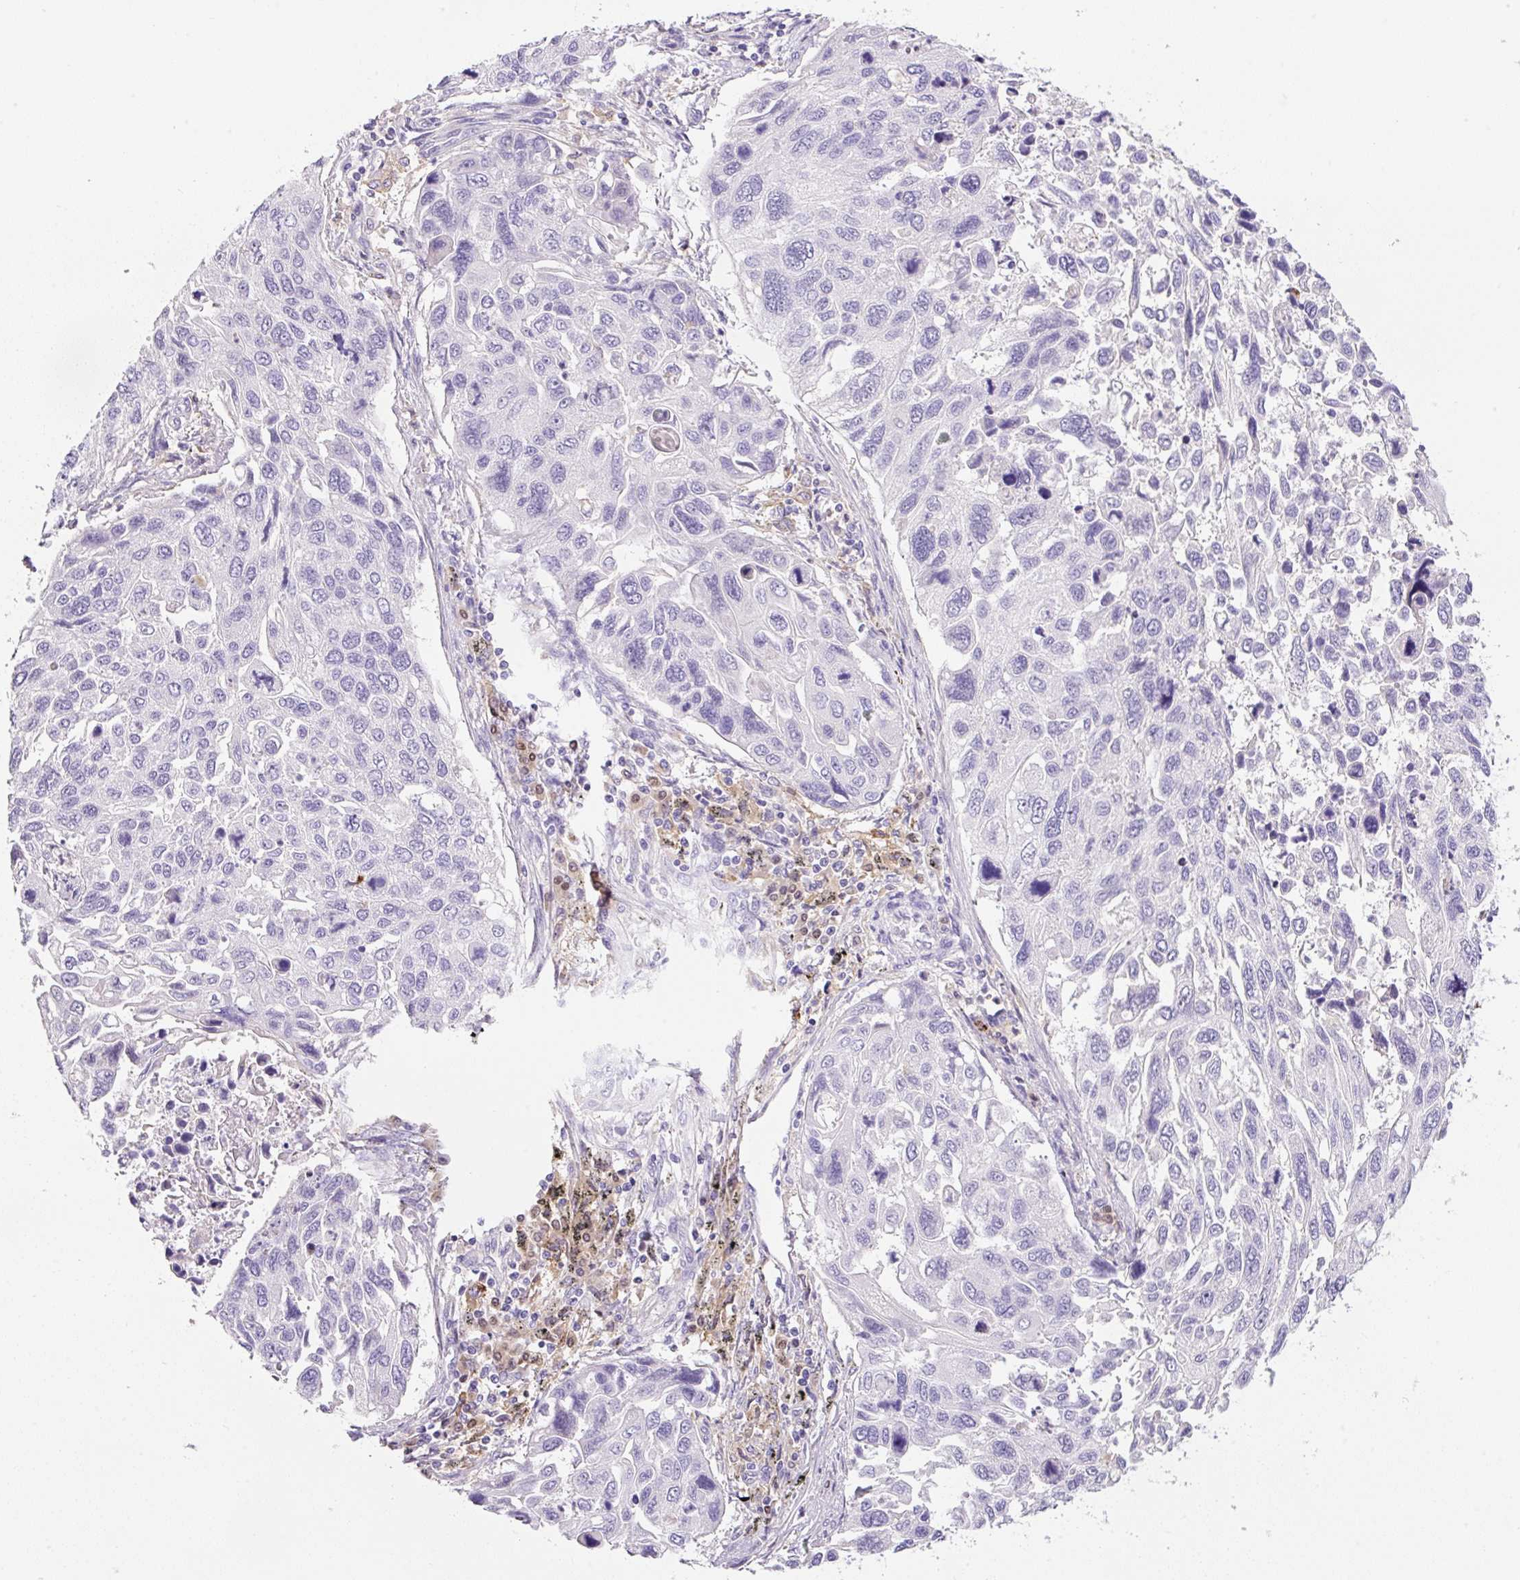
{"staining": {"intensity": "negative", "quantity": "none", "location": "none"}, "tissue": "lung cancer", "cell_type": "Tumor cells", "image_type": "cancer", "snomed": [{"axis": "morphology", "description": "Squamous cell carcinoma, NOS"}, {"axis": "topography", "description": "Lung"}], "caption": "A photomicrograph of lung cancer stained for a protein reveals no brown staining in tumor cells.", "gene": "TDRD15", "patient": {"sex": "male", "age": 62}}